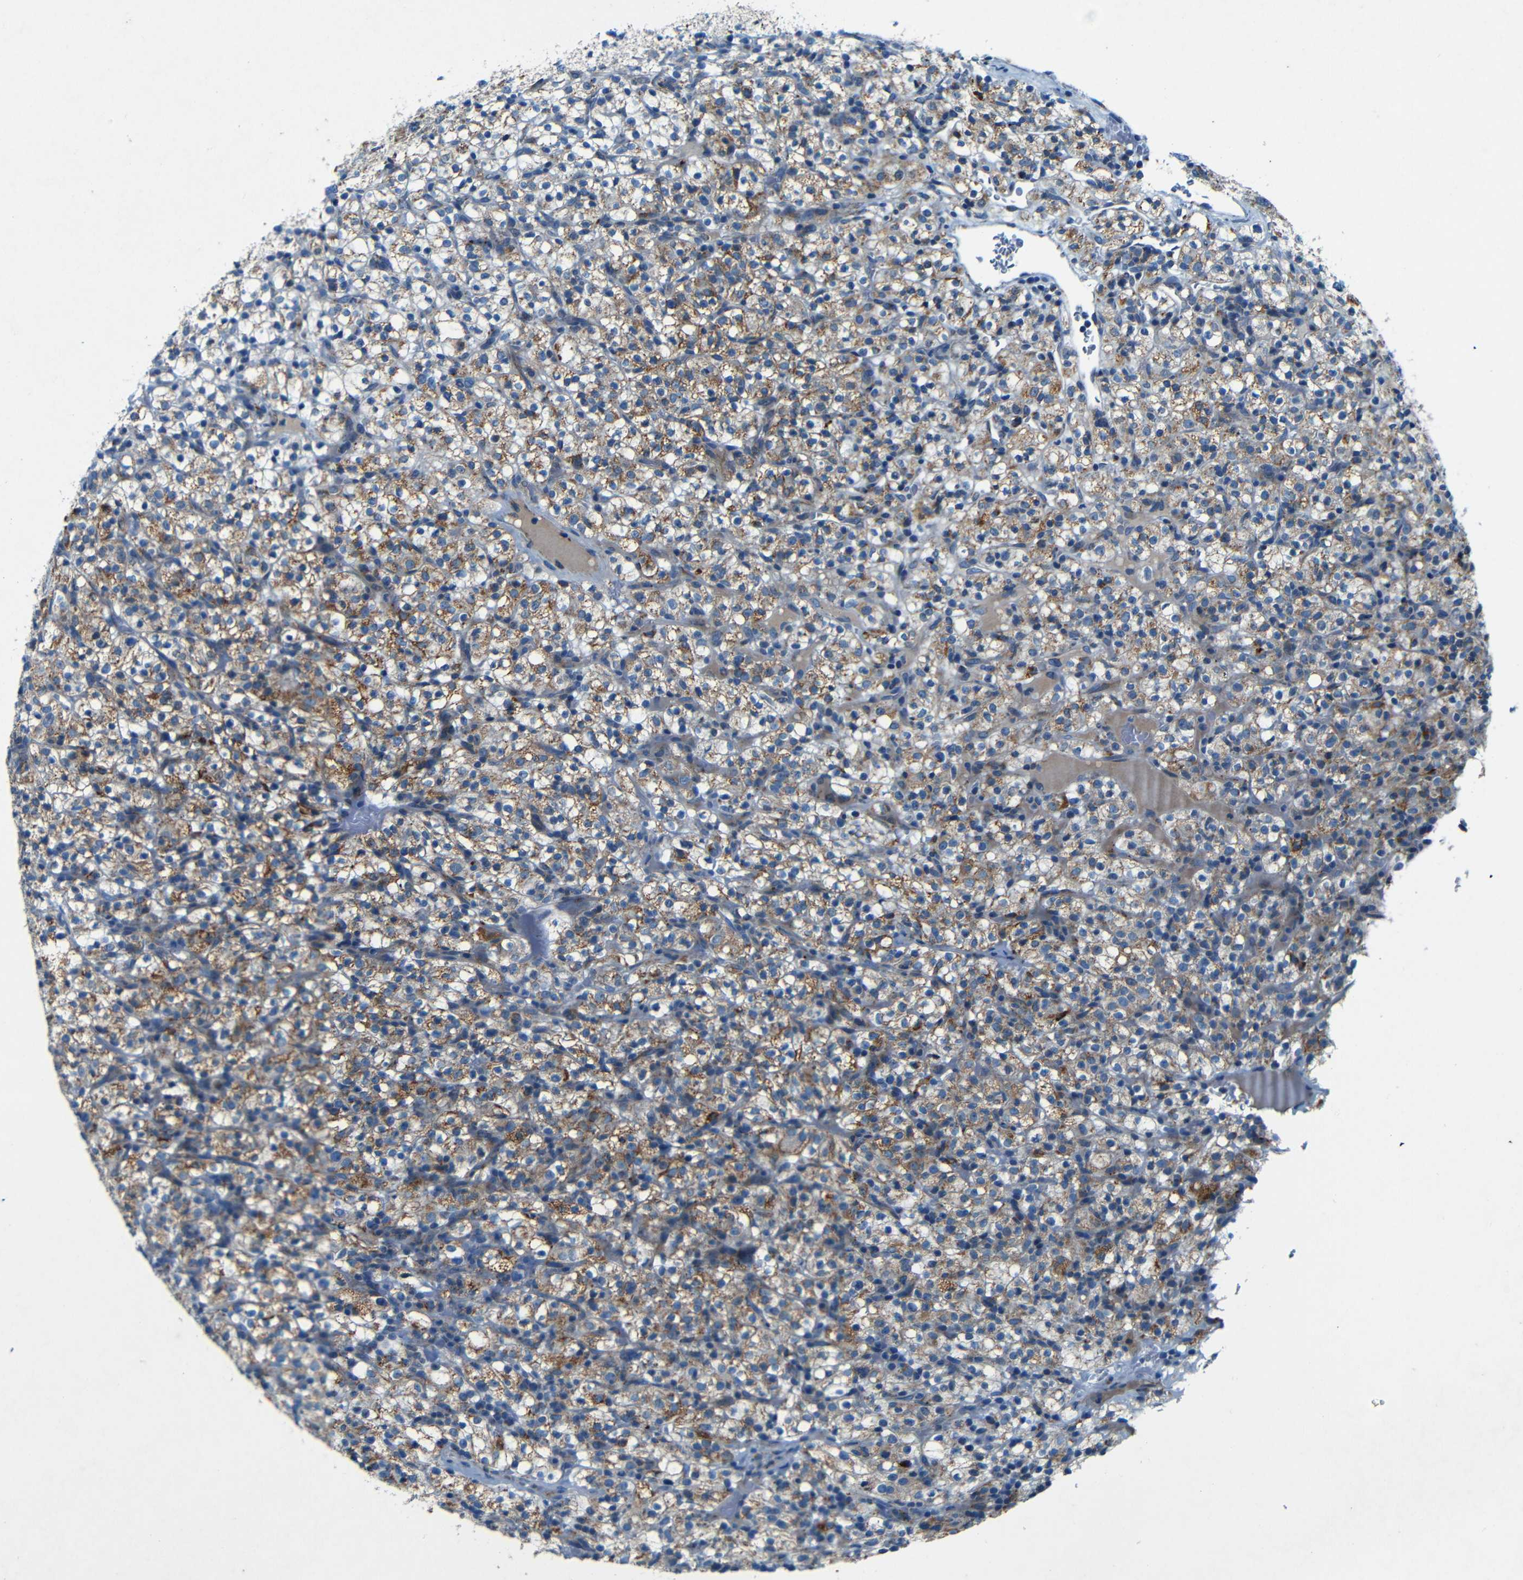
{"staining": {"intensity": "moderate", "quantity": ">75%", "location": "cytoplasmic/membranous"}, "tissue": "renal cancer", "cell_type": "Tumor cells", "image_type": "cancer", "snomed": [{"axis": "morphology", "description": "Normal tissue, NOS"}, {"axis": "morphology", "description": "Adenocarcinoma, NOS"}, {"axis": "topography", "description": "Kidney"}], "caption": "Tumor cells exhibit moderate cytoplasmic/membranous staining in about >75% of cells in adenocarcinoma (renal). Ihc stains the protein in brown and the nuclei are stained blue.", "gene": "WSCD2", "patient": {"sex": "female", "age": 72}}